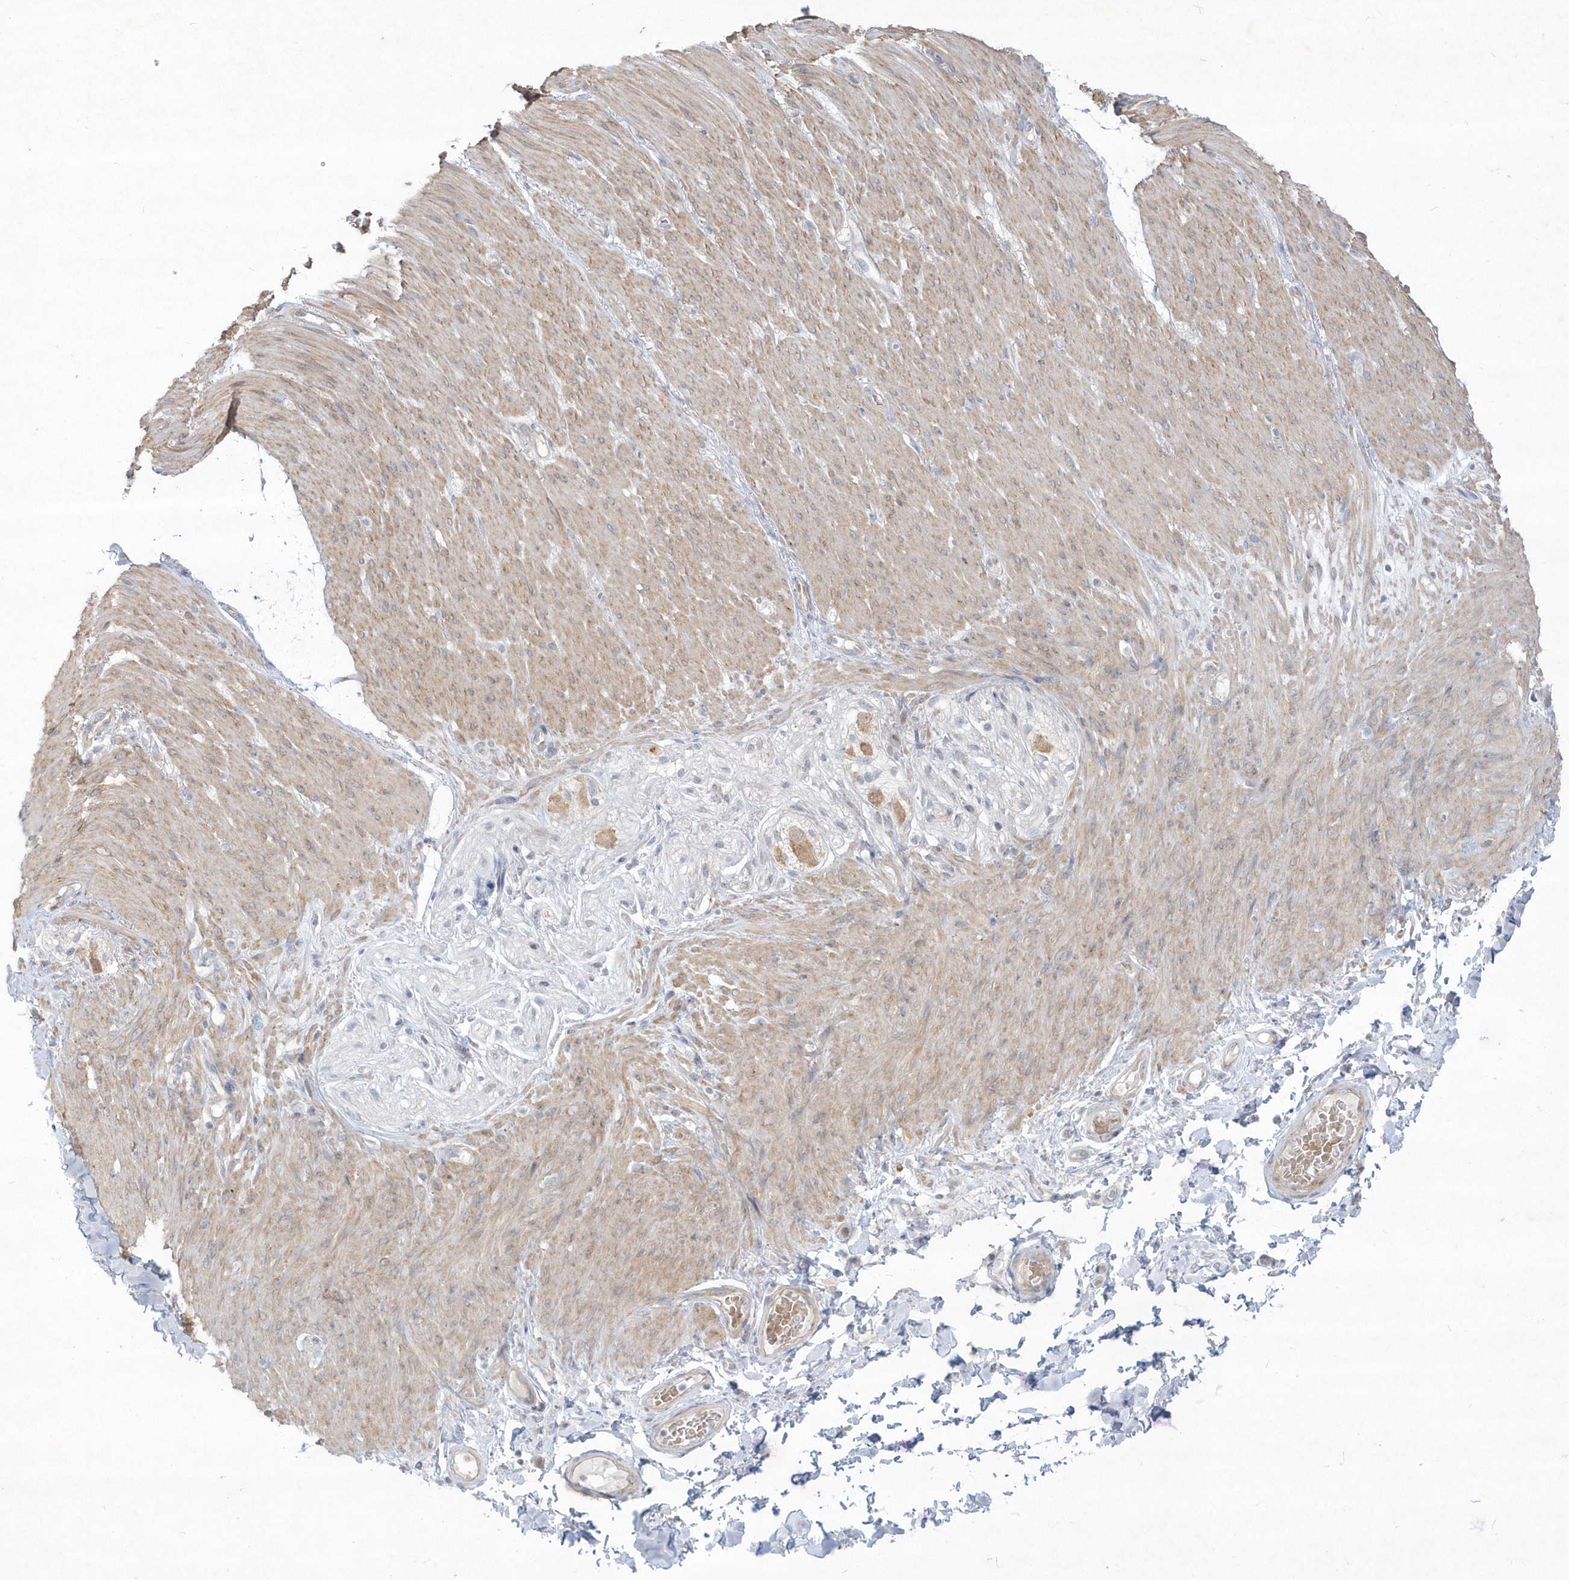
{"staining": {"intensity": "negative", "quantity": "none", "location": "none"}, "tissue": "adipose tissue", "cell_type": "Adipocytes", "image_type": "normal", "snomed": [{"axis": "morphology", "description": "Normal tissue, NOS"}, {"axis": "topography", "description": "Colon"}, {"axis": "topography", "description": "Peripheral nerve tissue"}], "caption": "Adipose tissue stained for a protein using immunohistochemistry demonstrates no positivity adipocytes.", "gene": "LARS1", "patient": {"sex": "female", "age": 61}}